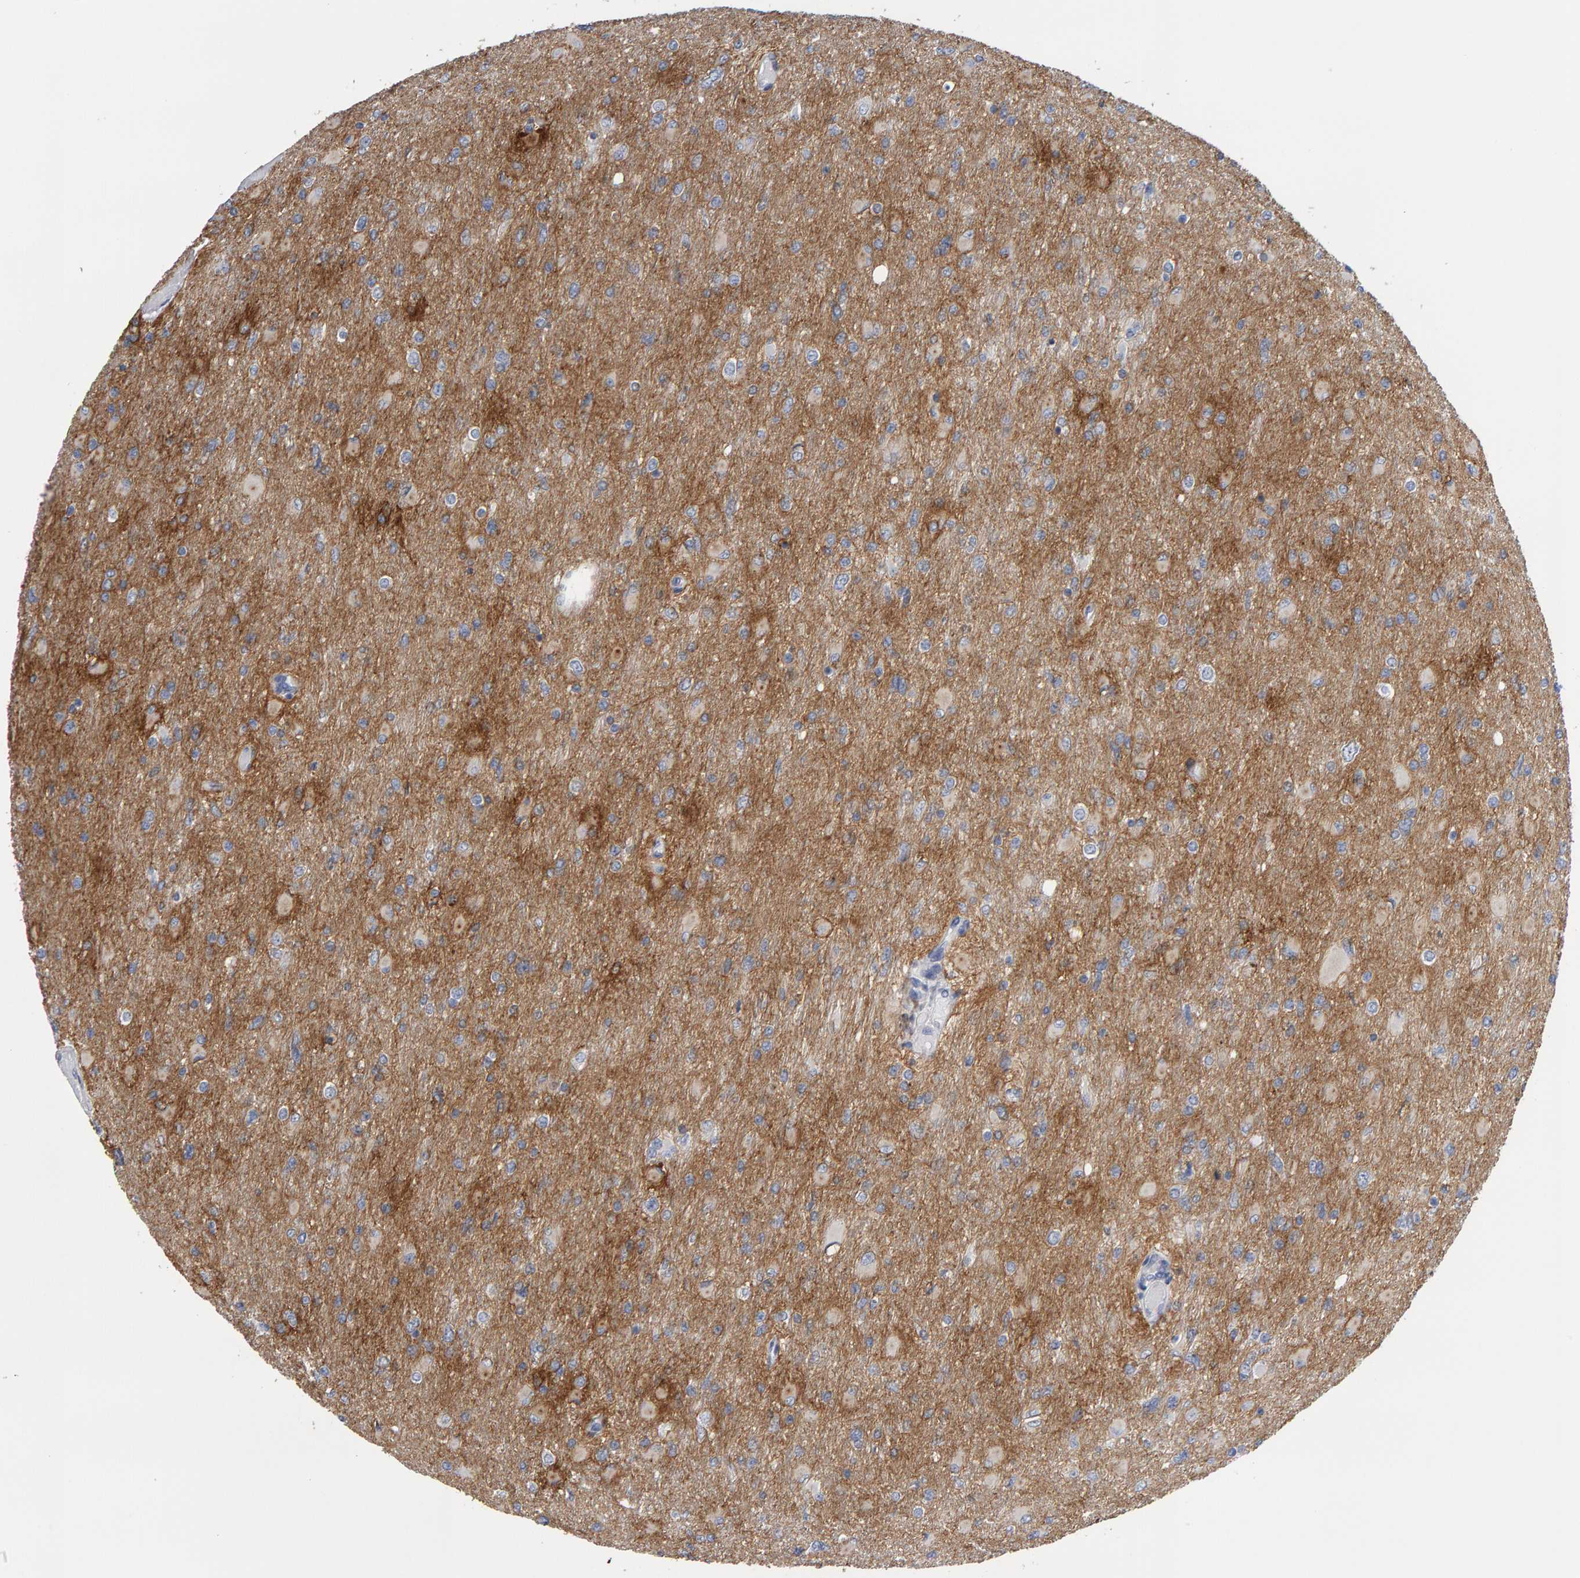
{"staining": {"intensity": "negative", "quantity": "none", "location": "none"}, "tissue": "glioma", "cell_type": "Tumor cells", "image_type": "cancer", "snomed": [{"axis": "morphology", "description": "Glioma, malignant, High grade"}, {"axis": "topography", "description": "Cerebral cortex"}], "caption": "Histopathology image shows no protein positivity in tumor cells of glioma tissue.", "gene": "CD38", "patient": {"sex": "female", "age": 36}}